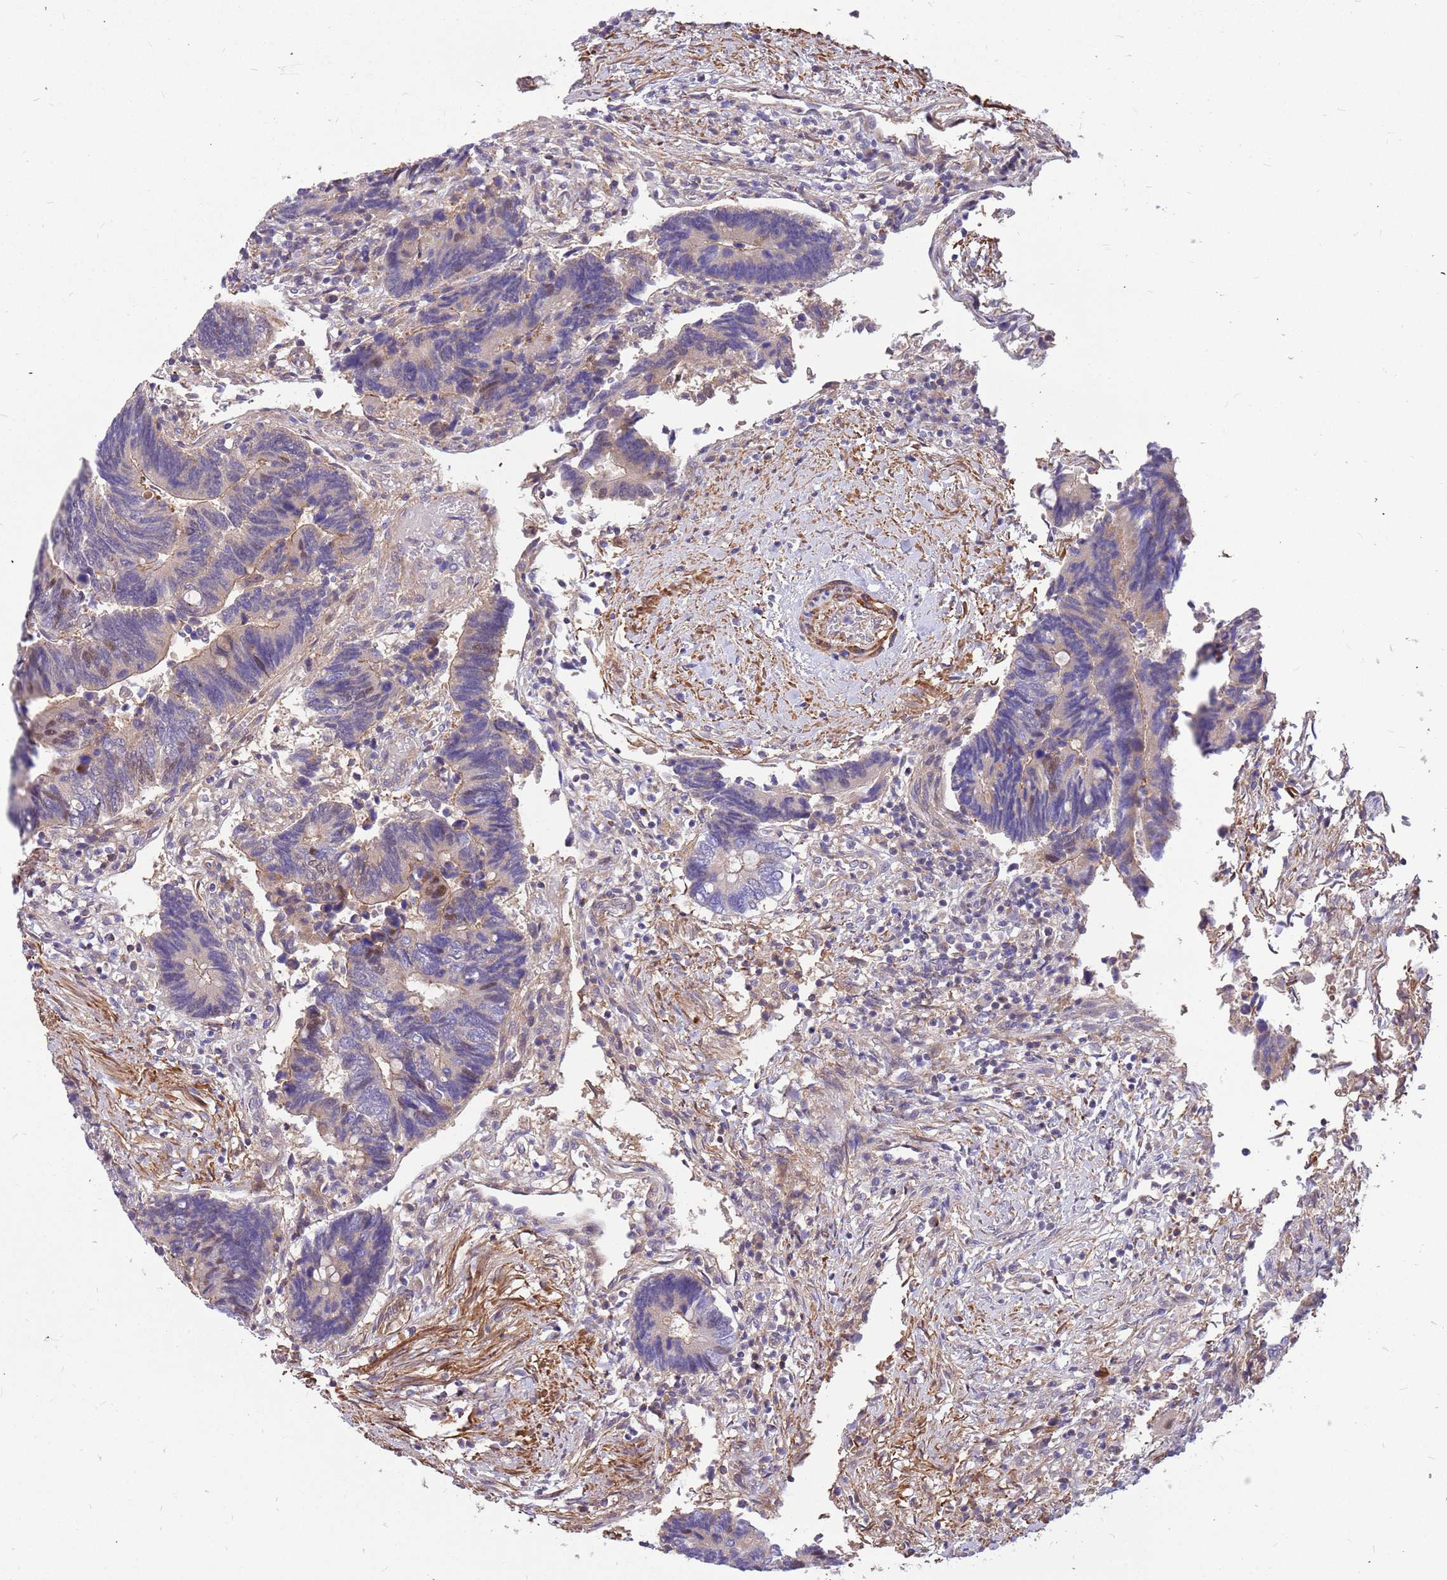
{"staining": {"intensity": "weak", "quantity": "<25%", "location": "cytoplasmic/membranous"}, "tissue": "colorectal cancer", "cell_type": "Tumor cells", "image_type": "cancer", "snomed": [{"axis": "morphology", "description": "Adenocarcinoma, NOS"}, {"axis": "topography", "description": "Colon"}], "caption": "Immunohistochemistry (IHC) photomicrograph of colorectal adenocarcinoma stained for a protein (brown), which exhibits no expression in tumor cells.", "gene": "MVD", "patient": {"sex": "male", "age": 87}}